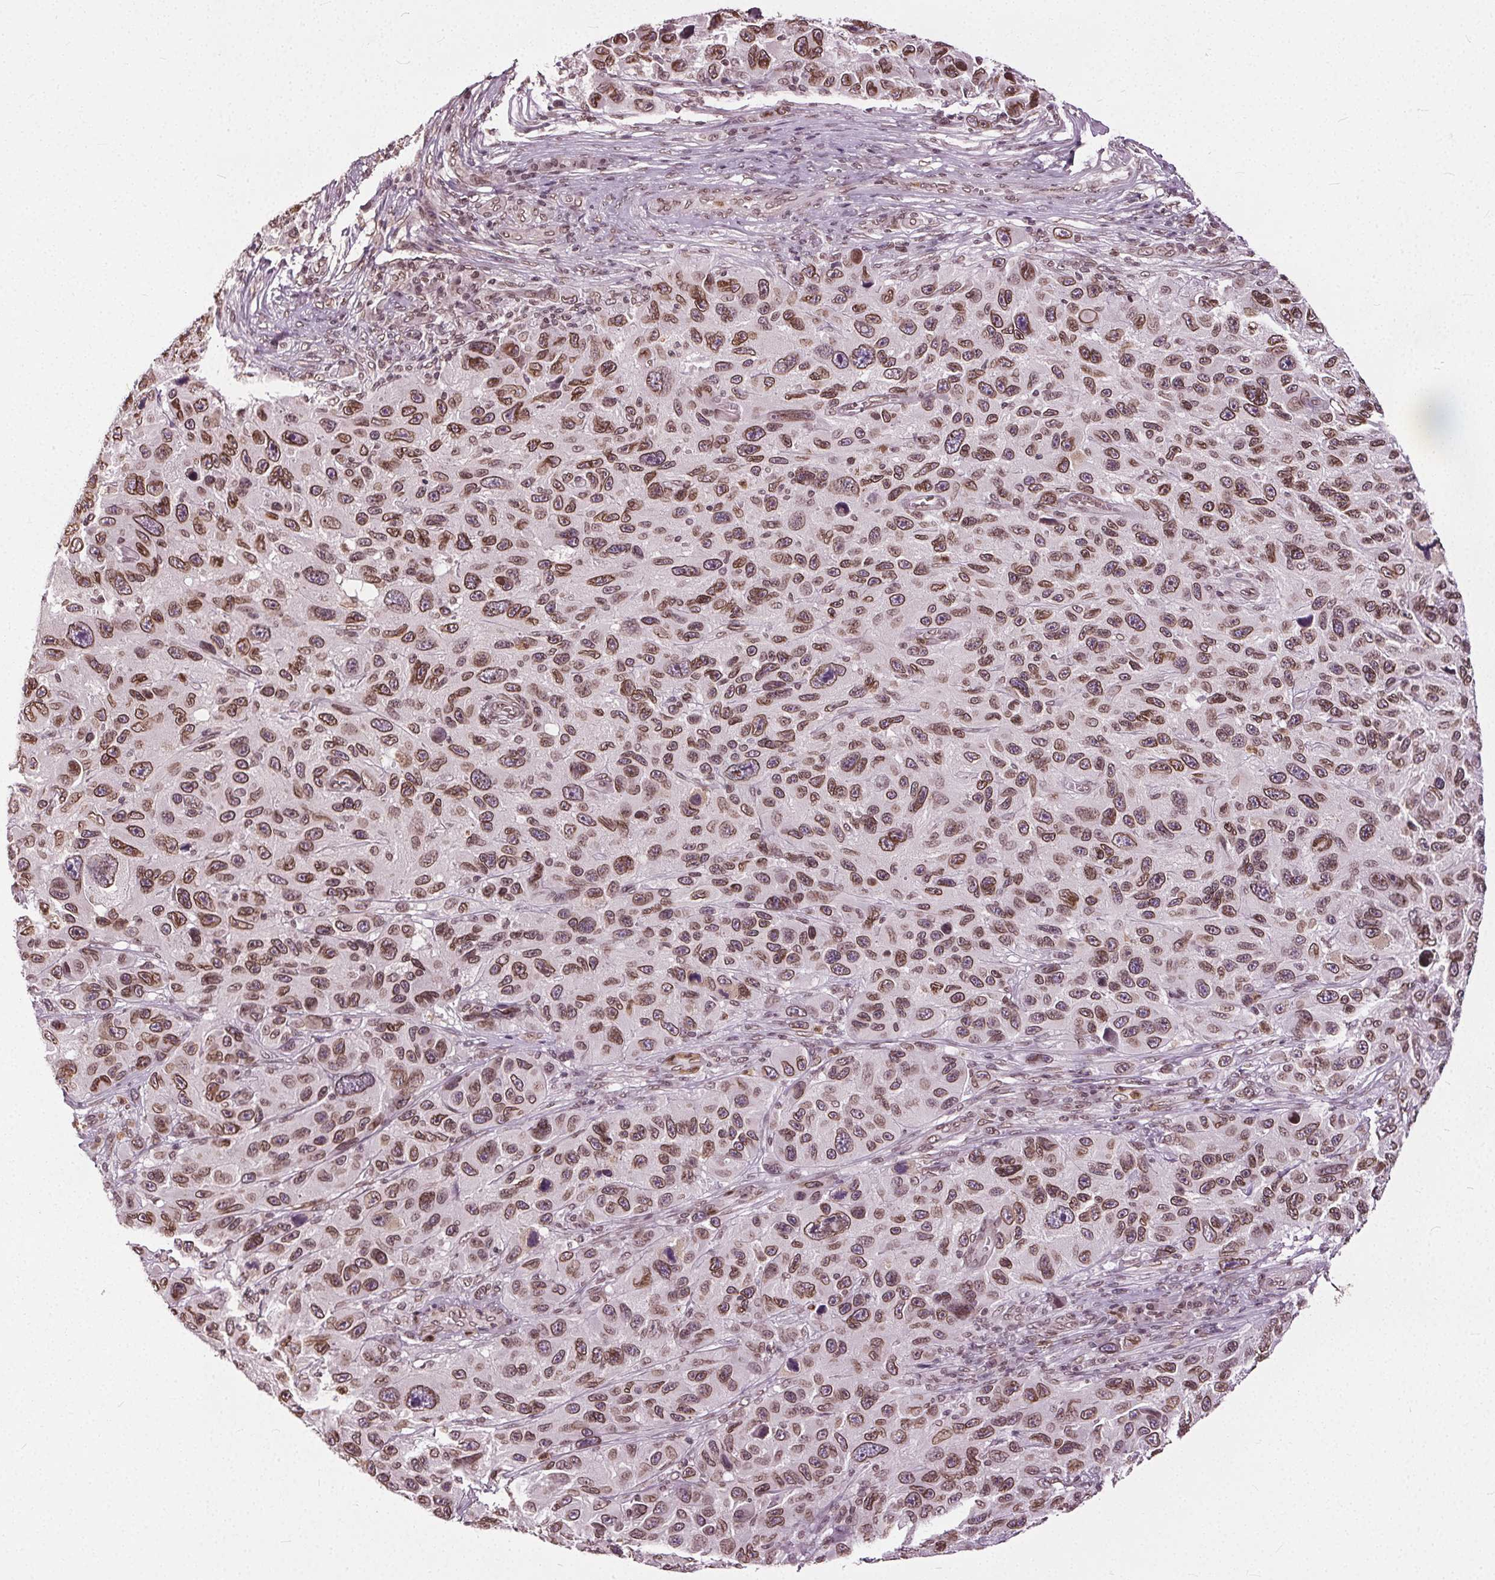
{"staining": {"intensity": "moderate", "quantity": ">75%", "location": "cytoplasmic/membranous,nuclear"}, "tissue": "melanoma", "cell_type": "Tumor cells", "image_type": "cancer", "snomed": [{"axis": "morphology", "description": "Malignant melanoma, NOS"}, {"axis": "topography", "description": "Skin"}], "caption": "A high-resolution histopathology image shows immunohistochemistry staining of melanoma, which exhibits moderate cytoplasmic/membranous and nuclear expression in about >75% of tumor cells.", "gene": "TTC39C", "patient": {"sex": "male", "age": 53}}